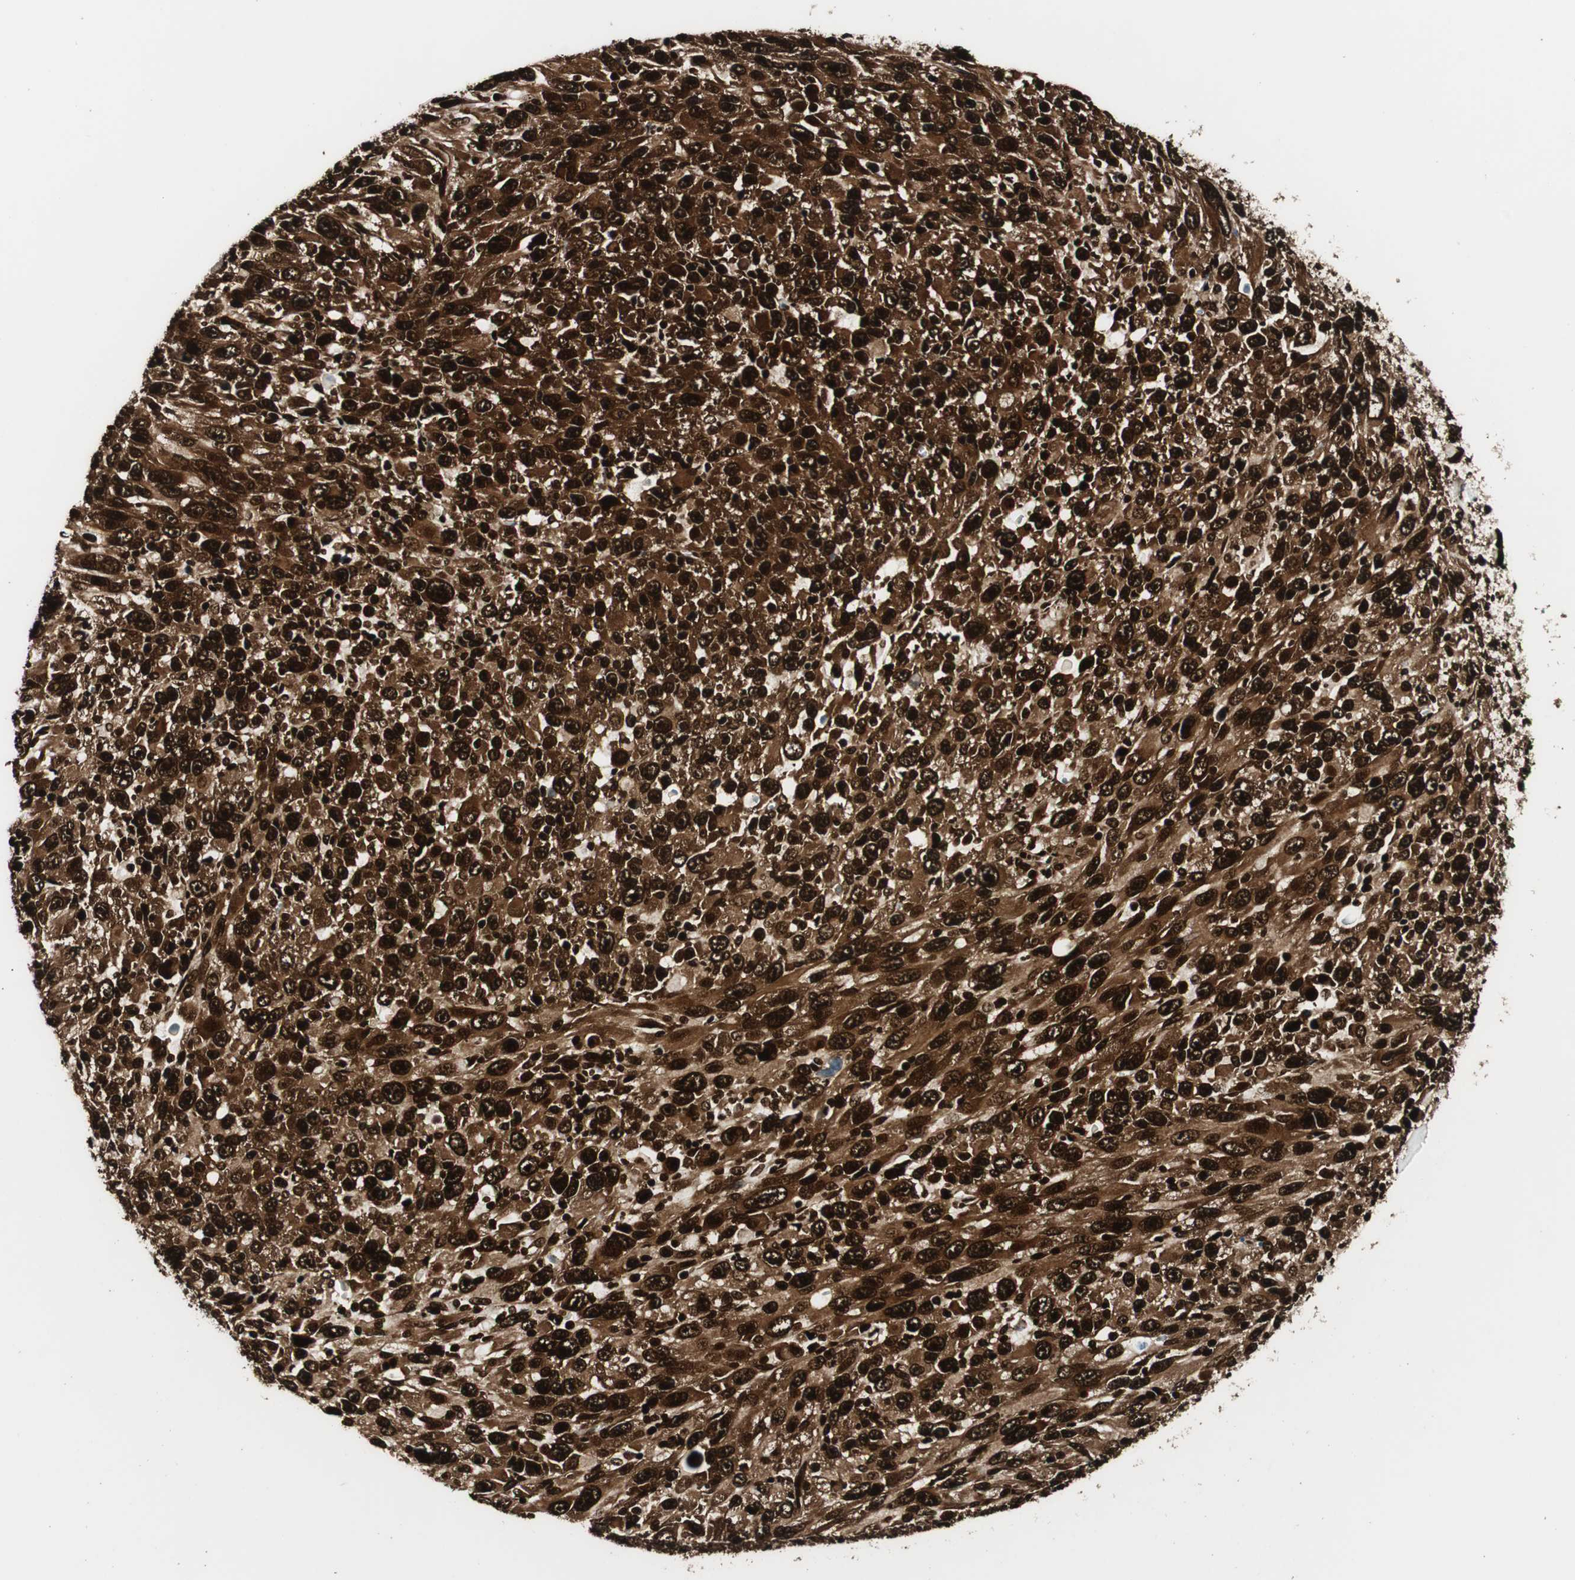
{"staining": {"intensity": "strong", "quantity": ">75%", "location": "cytoplasmic/membranous,nuclear"}, "tissue": "melanoma", "cell_type": "Tumor cells", "image_type": "cancer", "snomed": [{"axis": "morphology", "description": "Malignant melanoma, Metastatic site"}, {"axis": "topography", "description": "Skin"}], "caption": "There is high levels of strong cytoplasmic/membranous and nuclear staining in tumor cells of melanoma, as demonstrated by immunohistochemical staining (brown color).", "gene": "EWSR1", "patient": {"sex": "female", "age": 56}}